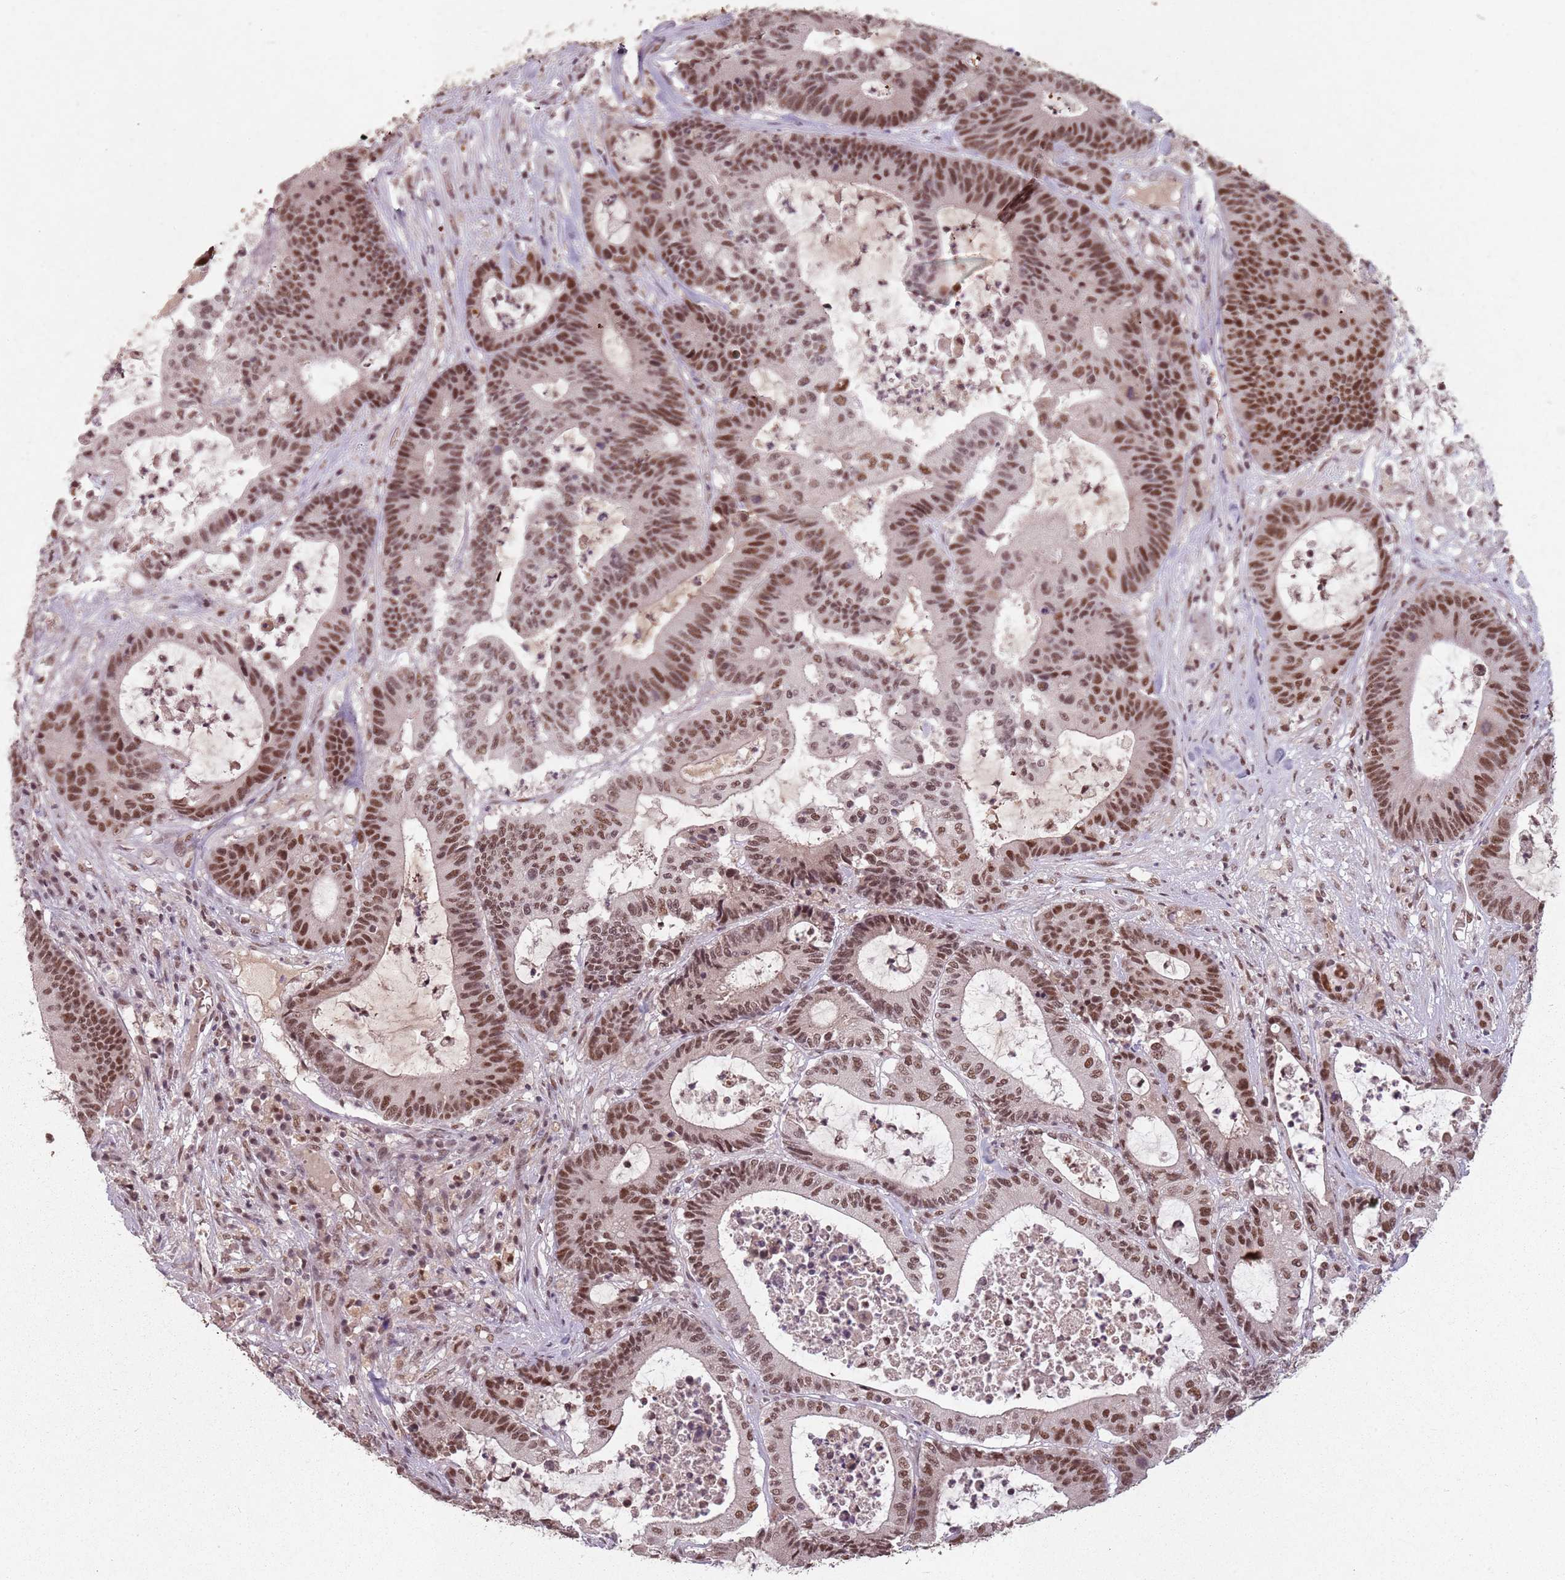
{"staining": {"intensity": "moderate", "quantity": ">75%", "location": "nuclear"}, "tissue": "colorectal cancer", "cell_type": "Tumor cells", "image_type": "cancer", "snomed": [{"axis": "morphology", "description": "Adenocarcinoma, NOS"}, {"axis": "topography", "description": "Colon"}], "caption": "IHC staining of colorectal cancer, which shows medium levels of moderate nuclear expression in approximately >75% of tumor cells indicating moderate nuclear protein positivity. The staining was performed using DAB (brown) for protein detection and nuclei were counterstained in hematoxylin (blue).", "gene": "NCBP1", "patient": {"sex": "female", "age": 84}}